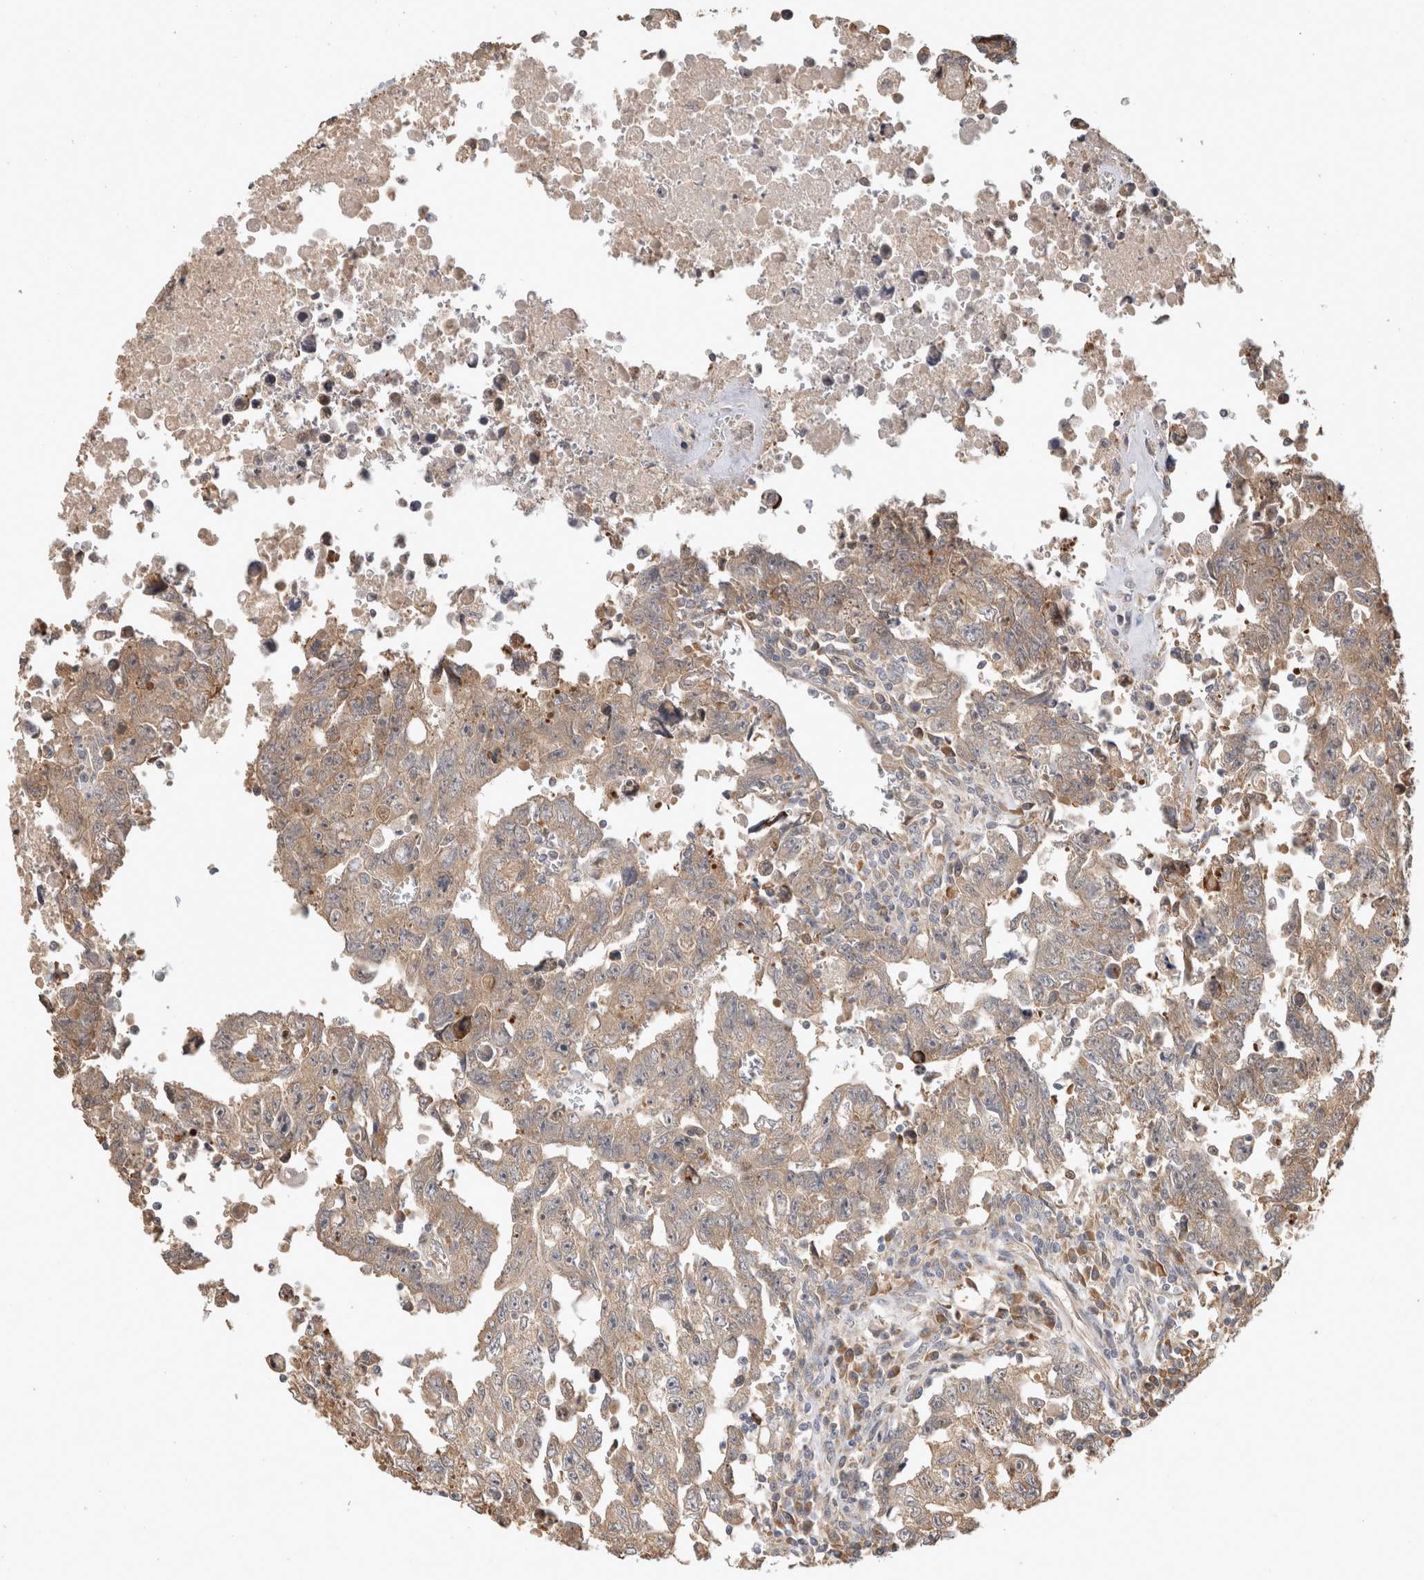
{"staining": {"intensity": "weak", "quantity": ">75%", "location": "cytoplasmic/membranous"}, "tissue": "testis cancer", "cell_type": "Tumor cells", "image_type": "cancer", "snomed": [{"axis": "morphology", "description": "Carcinoma, Embryonal, NOS"}, {"axis": "topography", "description": "Testis"}], "caption": "Protein analysis of testis cancer (embryonal carcinoma) tissue shows weak cytoplasmic/membranous positivity in about >75% of tumor cells.", "gene": "PCDHB15", "patient": {"sex": "male", "age": 28}}